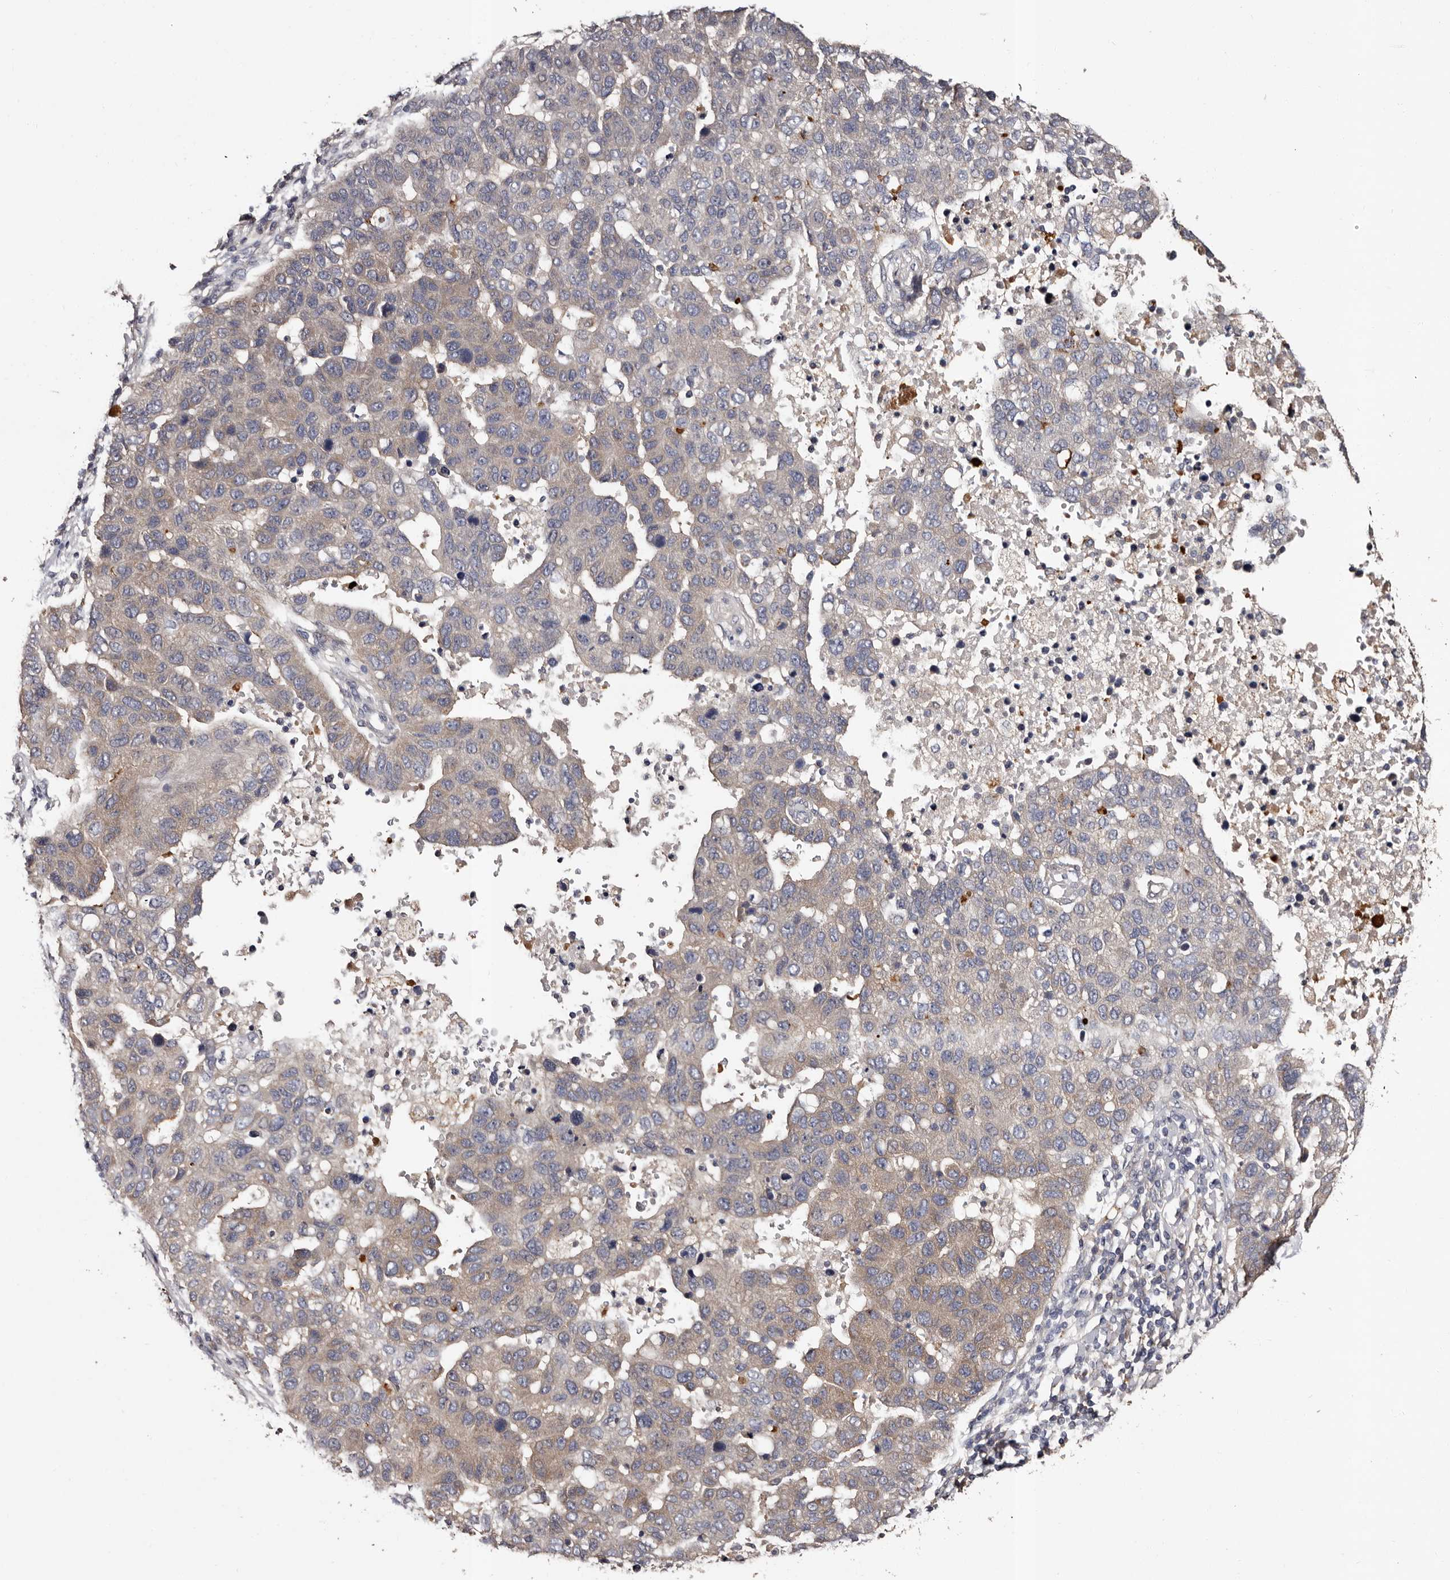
{"staining": {"intensity": "weak", "quantity": "<25%", "location": "cytoplasmic/membranous"}, "tissue": "pancreatic cancer", "cell_type": "Tumor cells", "image_type": "cancer", "snomed": [{"axis": "morphology", "description": "Adenocarcinoma, NOS"}, {"axis": "topography", "description": "Pancreas"}], "caption": "Immunohistochemical staining of adenocarcinoma (pancreatic) reveals no significant expression in tumor cells. Brightfield microscopy of IHC stained with DAB (brown) and hematoxylin (blue), captured at high magnification.", "gene": "FAM91A1", "patient": {"sex": "female", "age": 61}}